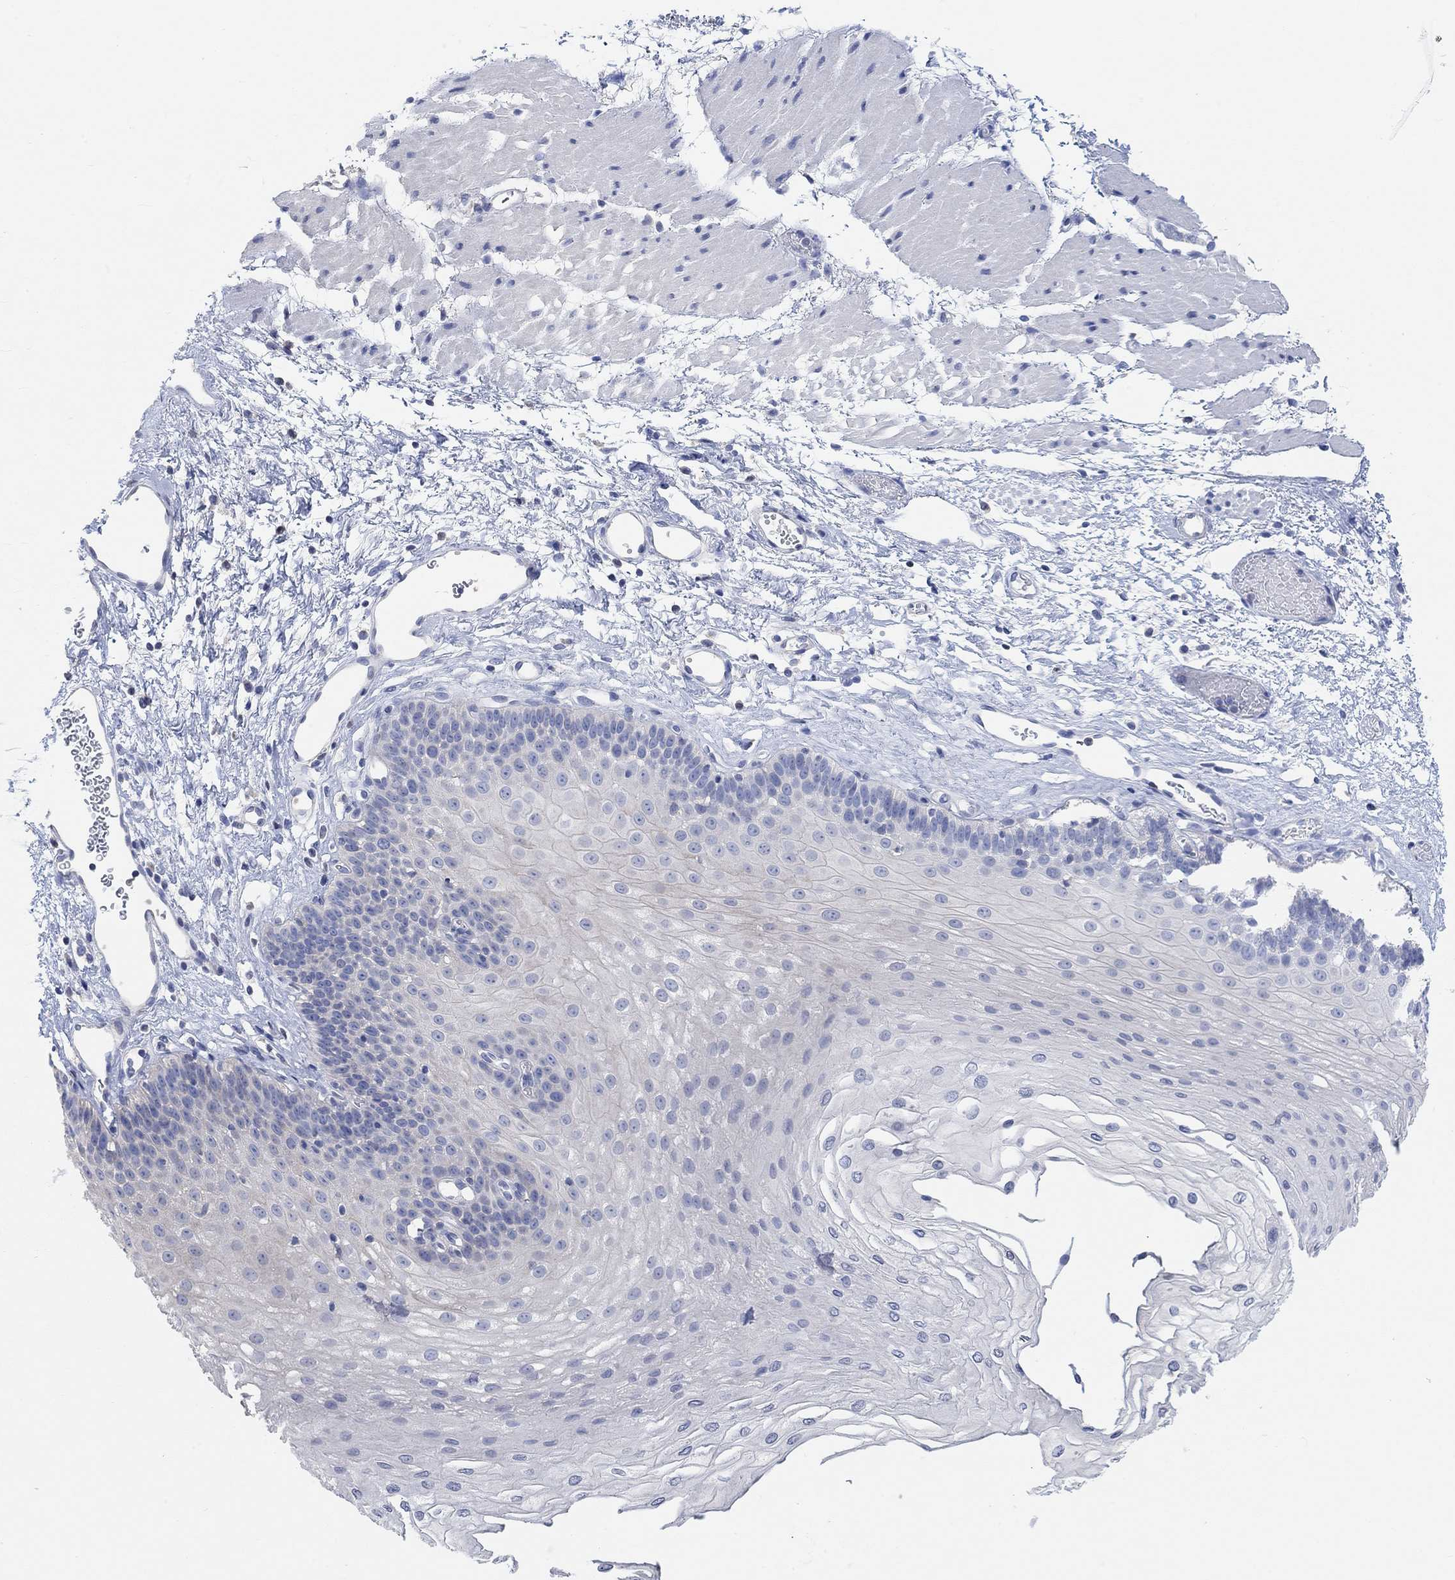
{"staining": {"intensity": "negative", "quantity": "none", "location": "none"}, "tissue": "esophagus", "cell_type": "Squamous epithelial cells", "image_type": "normal", "snomed": [{"axis": "morphology", "description": "Normal tissue, NOS"}, {"axis": "topography", "description": "Esophagus"}], "caption": "Protein analysis of normal esophagus demonstrates no significant positivity in squamous epithelial cells. (Brightfield microscopy of DAB (3,3'-diaminobenzidine) immunohistochemistry at high magnification).", "gene": "NLRP14", "patient": {"sex": "female", "age": 62}}